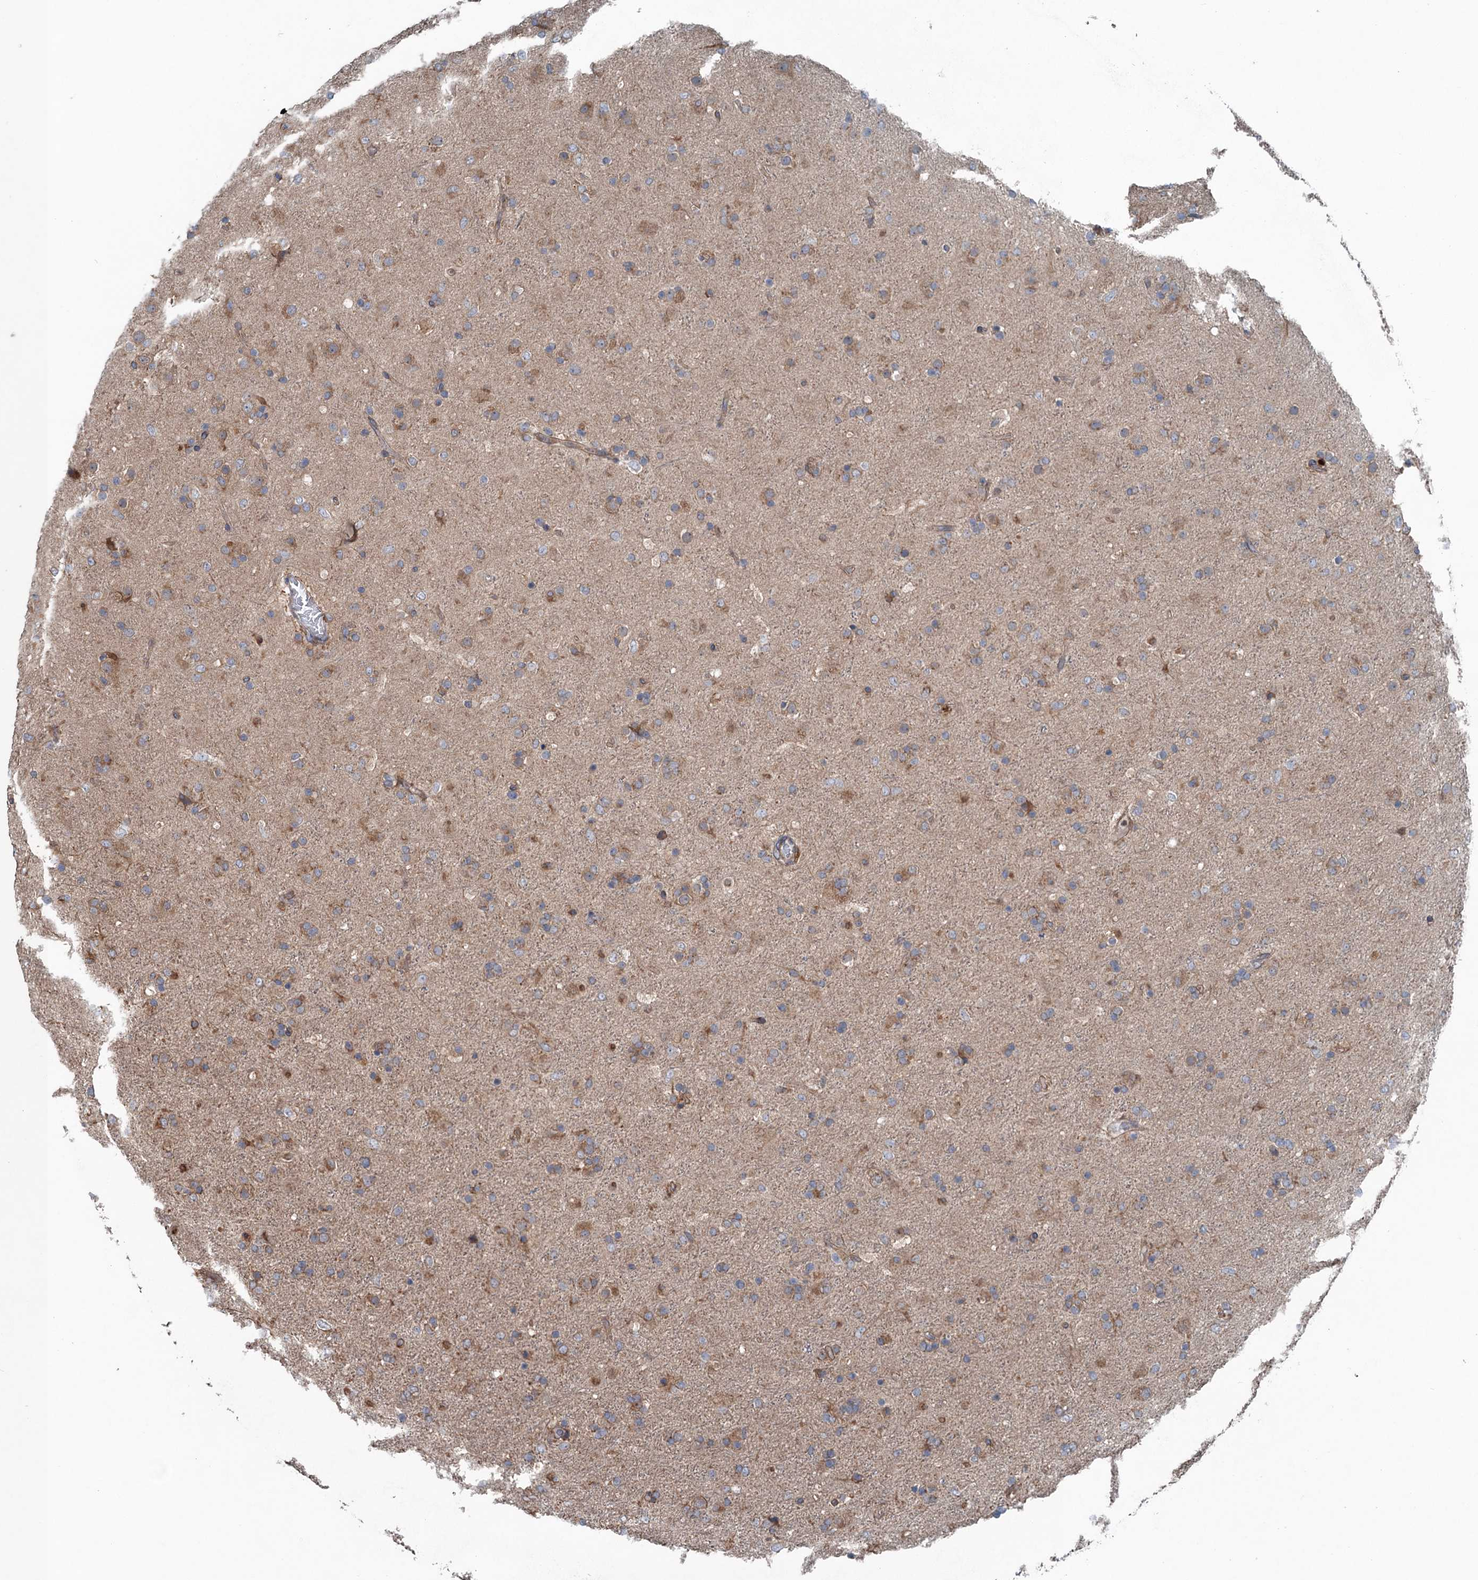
{"staining": {"intensity": "moderate", "quantity": "<25%", "location": "cytoplasmic/membranous"}, "tissue": "glioma", "cell_type": "Tumor cells", "image_type": "cancer", "snomed": [{"axis": "morphology", "description": "Glioma, malignant, Low grade"}, {"axis": "topography", "description": "Brain"}], "caption": "Tumor cells show moderate cytoplasmic/membranous staining in about <25% of cells in malignant glioma (low-grade).", "gene": "TRAPPC8", "patient": {"sex": "male", "age": 65}}